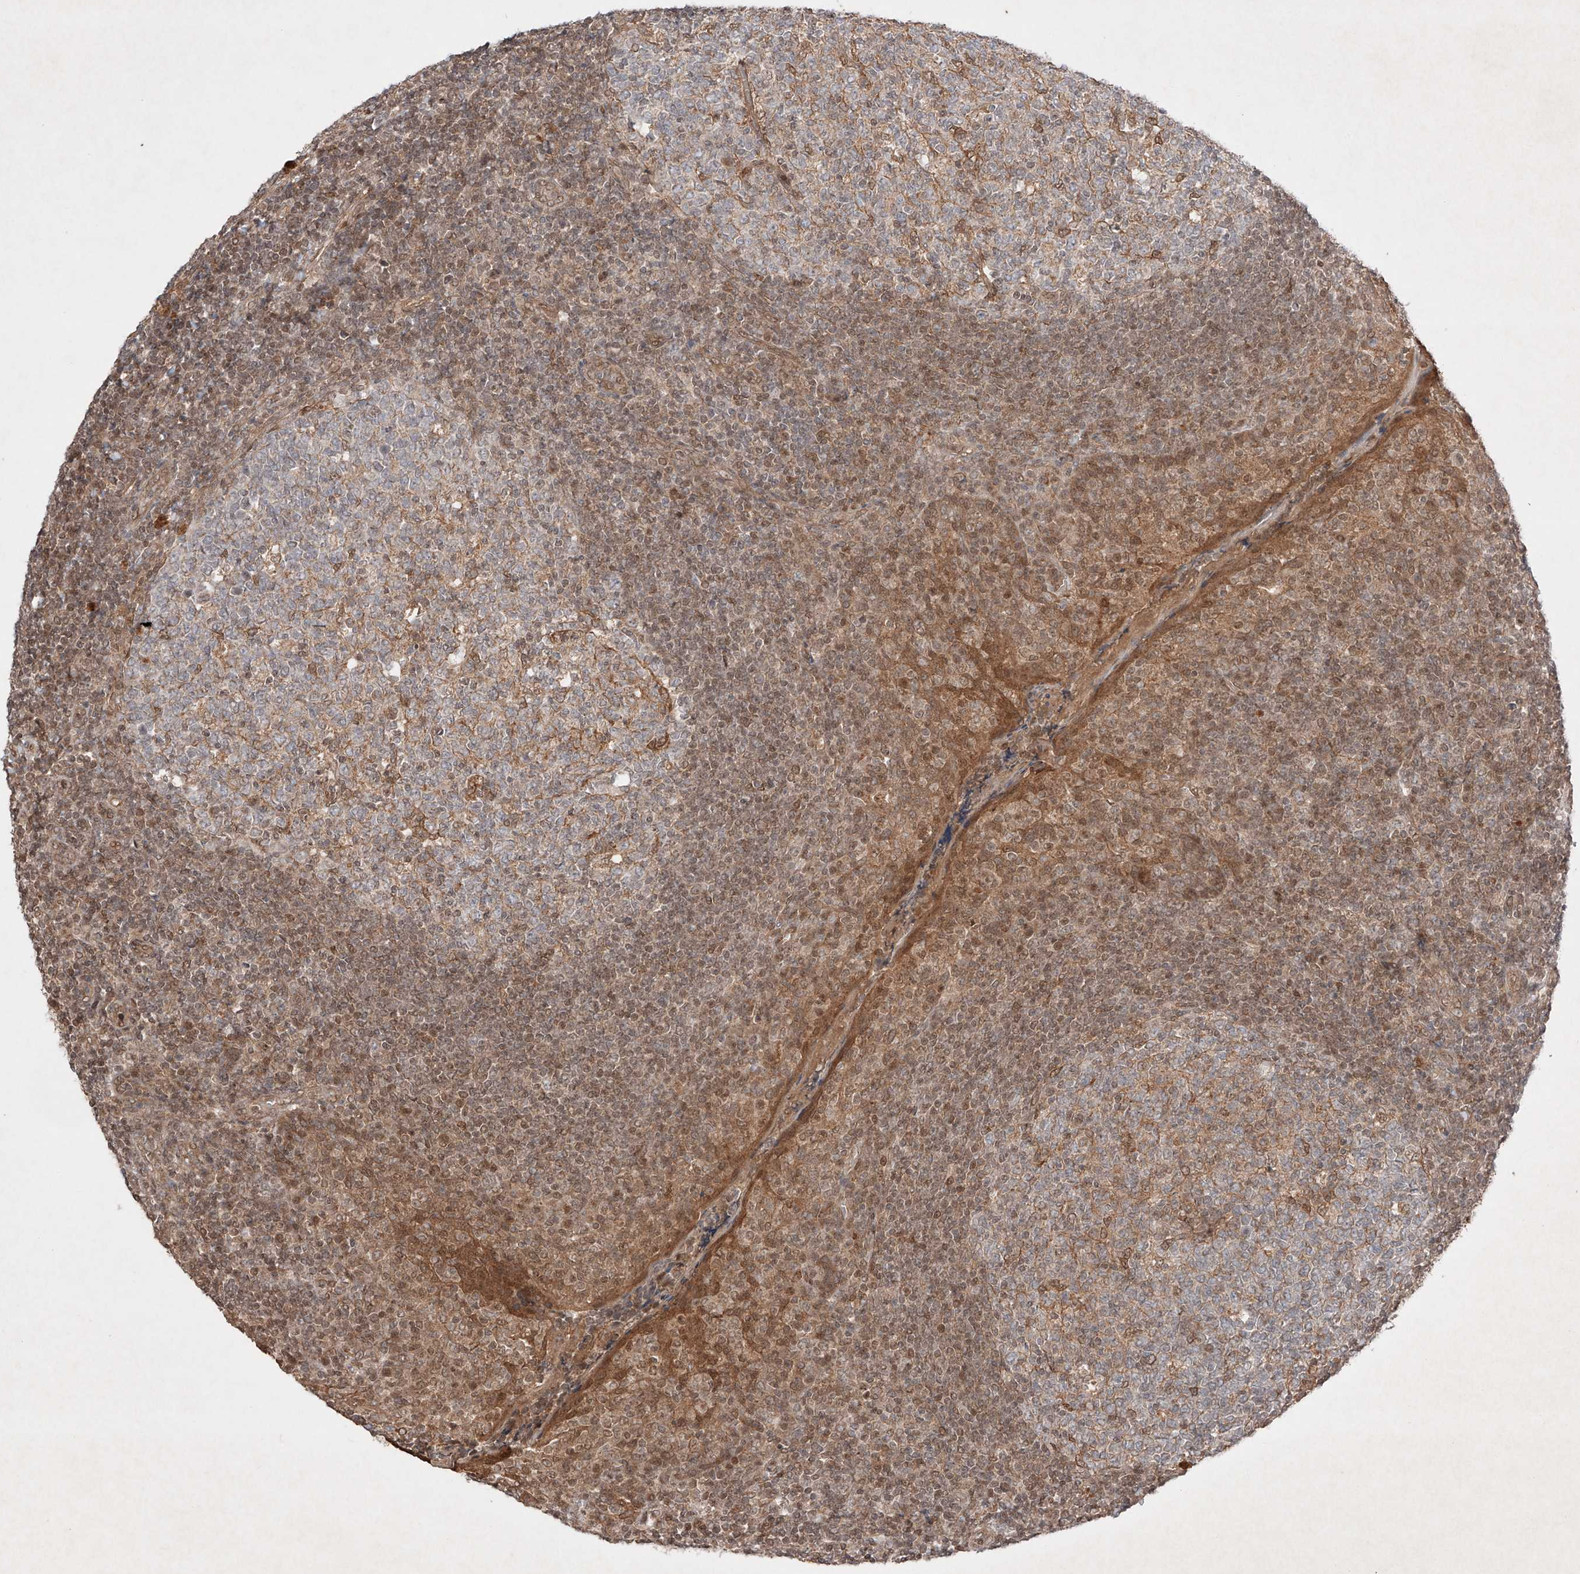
{"staining": {"intensity": "moderate", "quantity": "<25%", "location": "cytoplasmic/membranous"}, "tissue": "tonsil", "cell_type": "Germinal center cells", "image_type": "normal", "snomed": [{"axis": "morphology", "description": "Normal tissue, NOS"}, {"axis": "topography", "description": "Tonsil"}], "caption": "Germinal center cells reveal moderate cytoplasmic/membranous positivity in approximately <25% of cells in unremarkable tonsil.", "gene": "RNF31", "patient": {"sex": "female", "age": 19}}